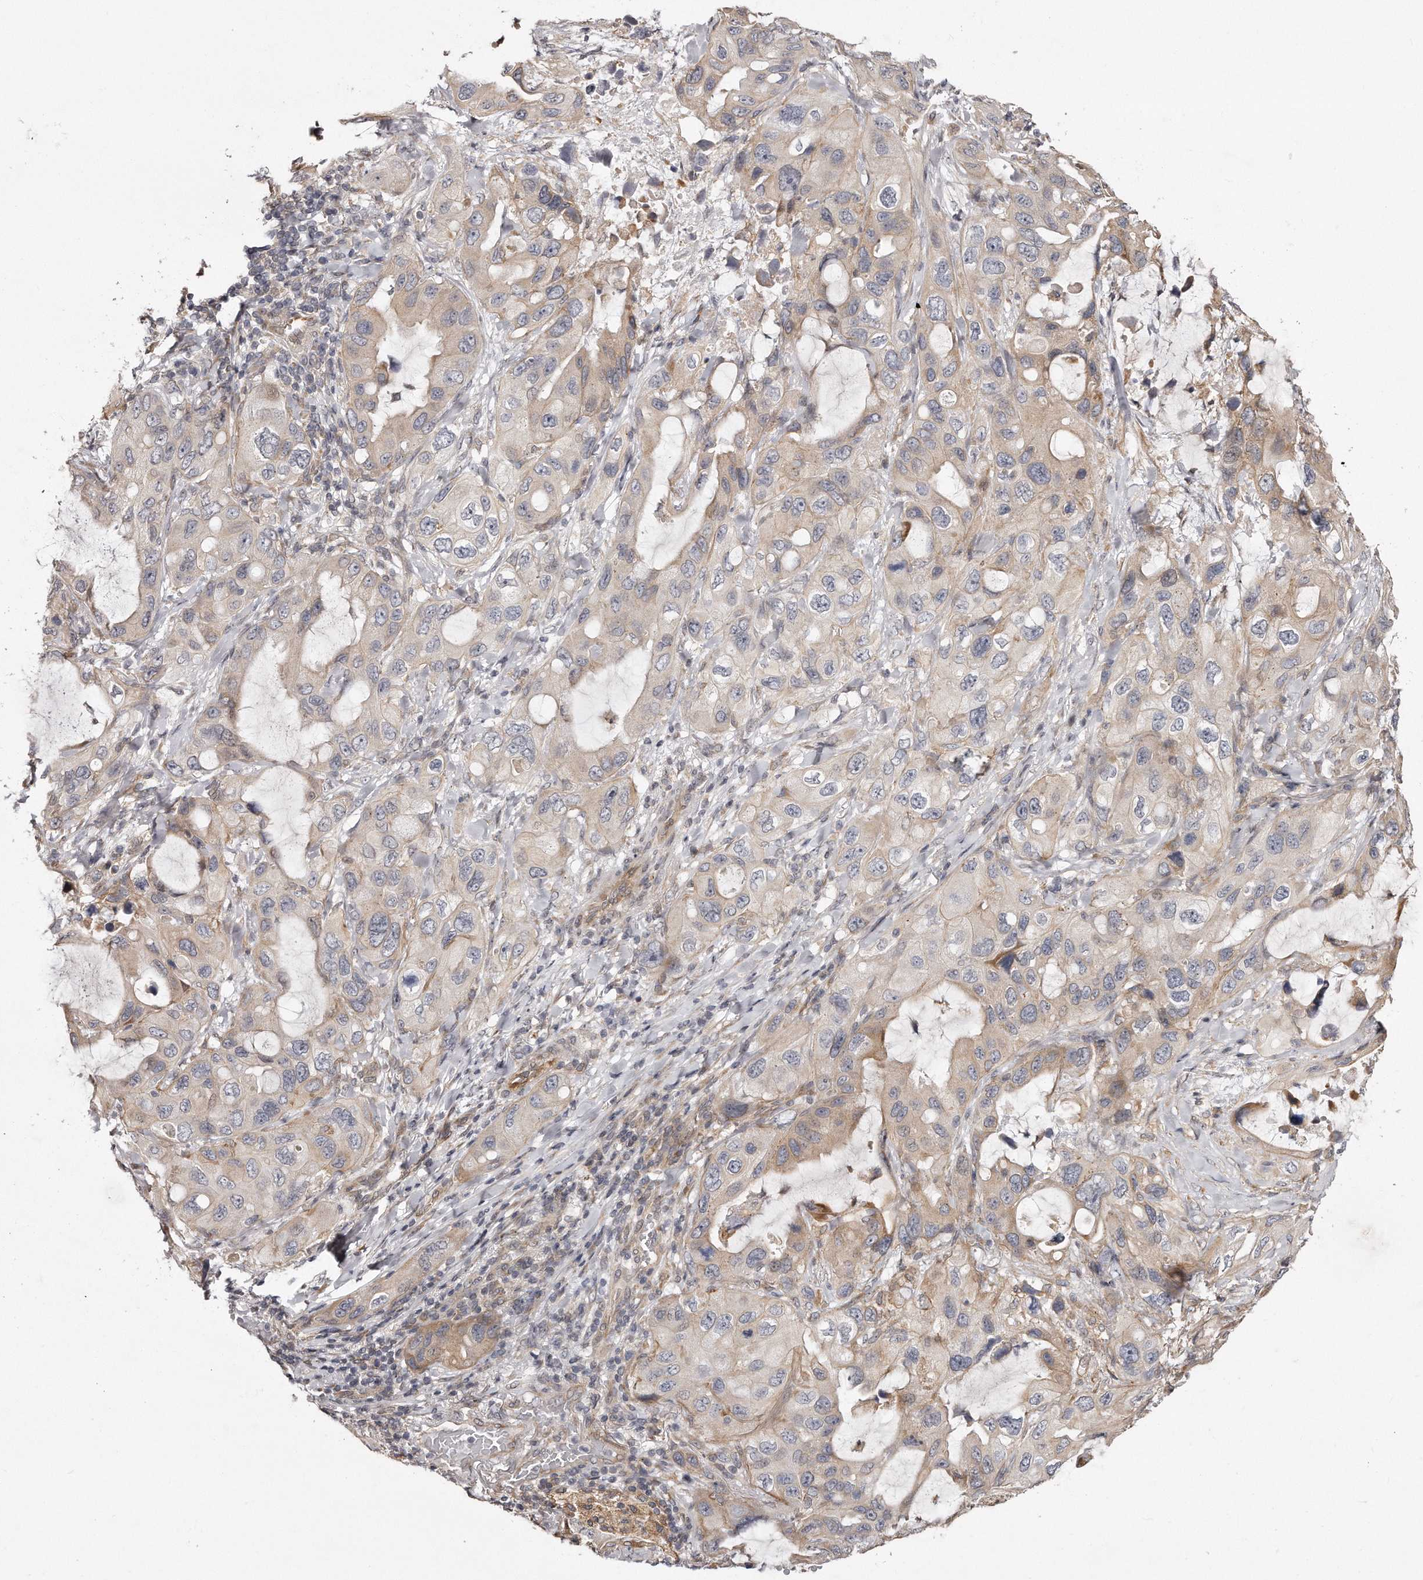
{"staining": {"intensity": "weak", "quantity": "<25%", "location": "cytoplasmic/membranous"}, "tissue": "lung cancer", "cell_type": "Tumor cells", "image_type": "cancer", "snomed": [{"axis": "morphology", "description": "Squamous cell carcinoma, NOS"}, {"axis": "topography", "description": "Lung"}], "caption": "The image exhibits no staining of tumor cells in lung cancer (squamous cell carcinoma).", "gene": "TRAPPC14", "patient": {"sex": "female", "age": 73}}